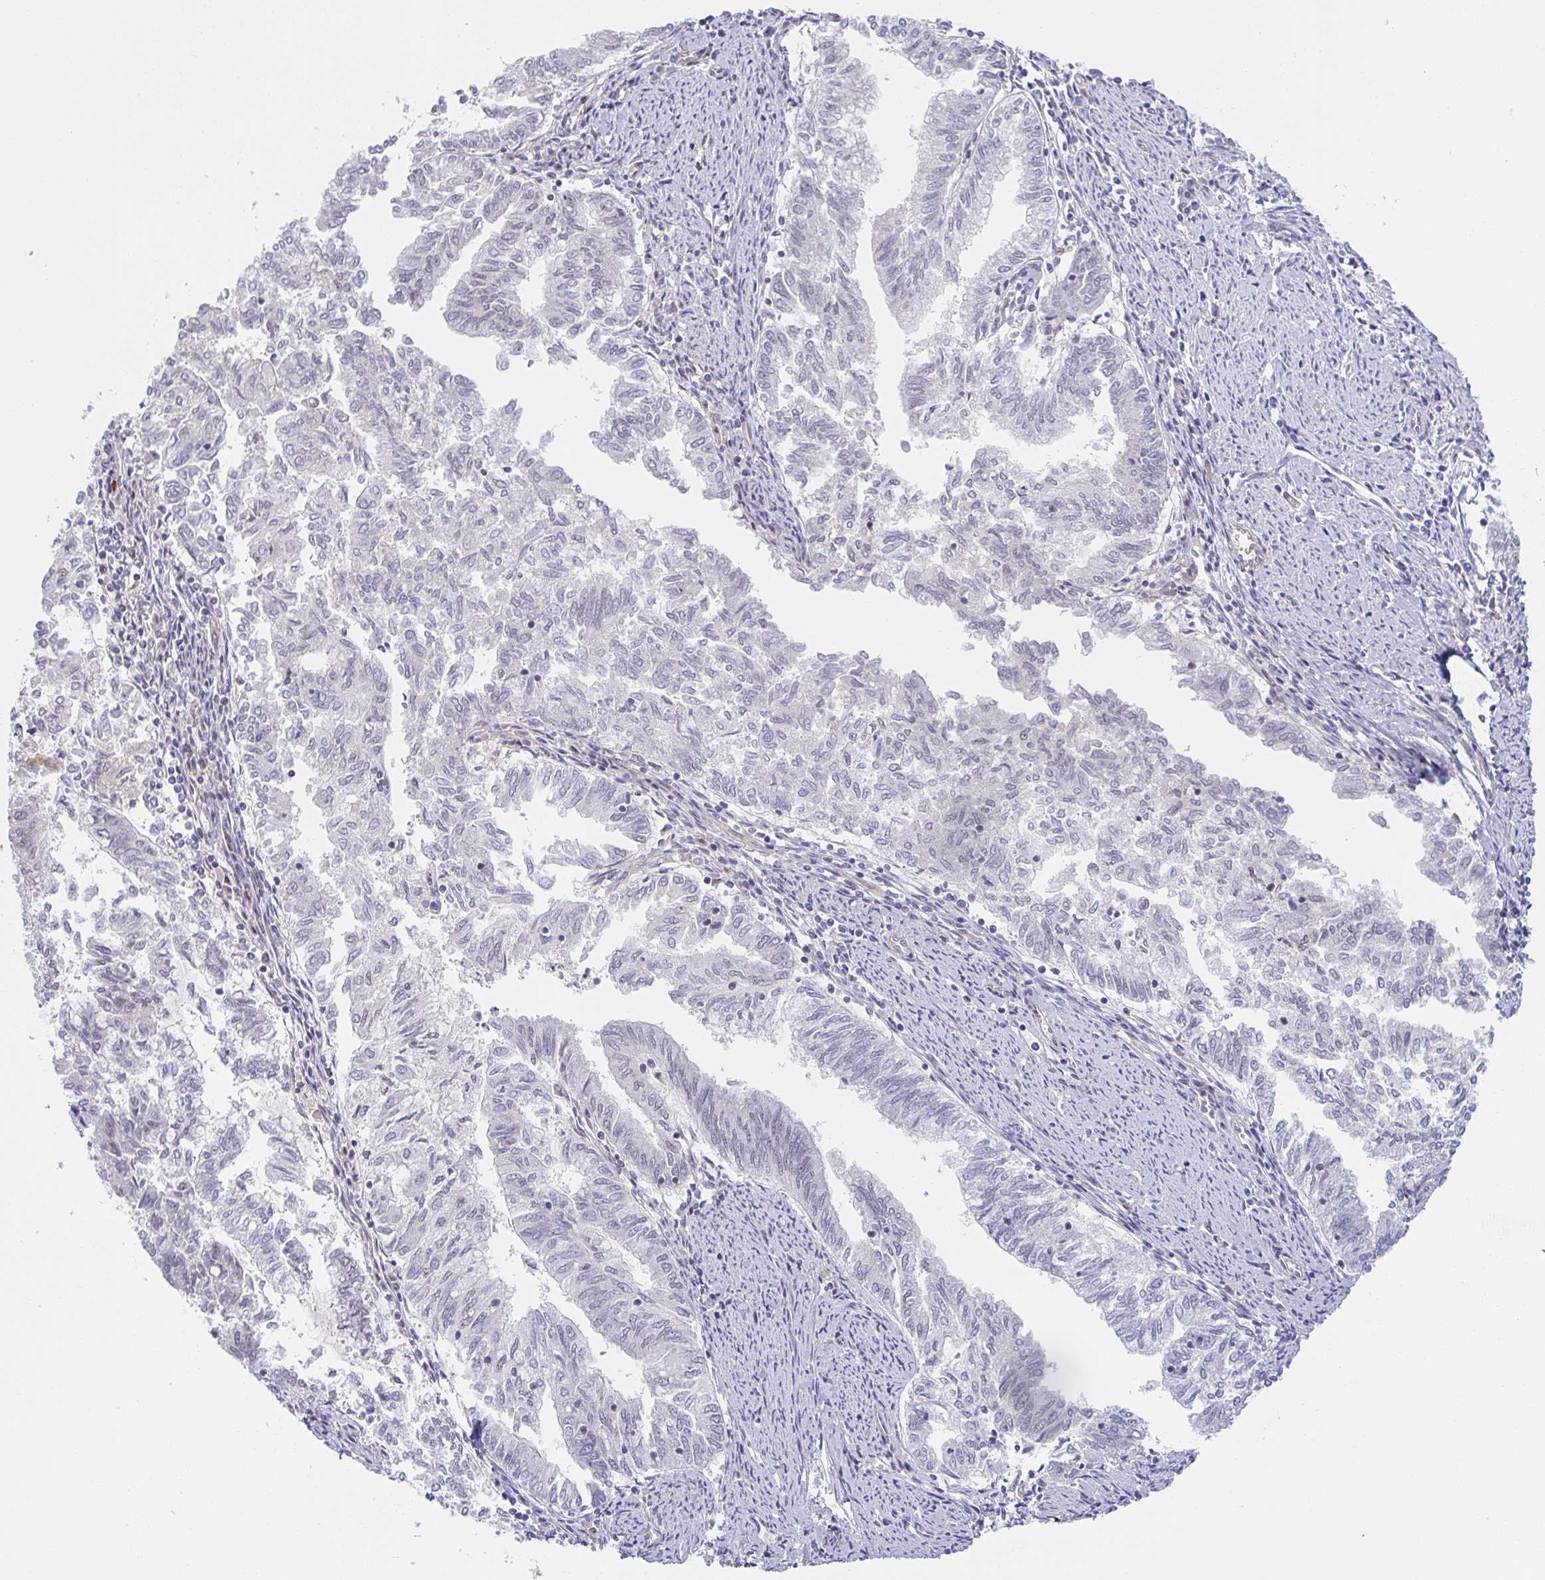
{"staining": {"intensity": "negative", "quantity": "none", "location": "none"}, "tissue": "endometrial cancer", "cell_type": "Tumor cells", "image_type": "cancer", "snomed": [{"axis": "morphology", "description": "Adenocarcinoma, NOS"}, {"axis": "topography", "description": "Endometrium"}], "caption": "Photomicrograph shows no protein expression in tumor cells of endometrial cancer (adenocarcinoma) tissue.", "gene": "AMPD2", "patient": {"sex": "female", "age": 79}}